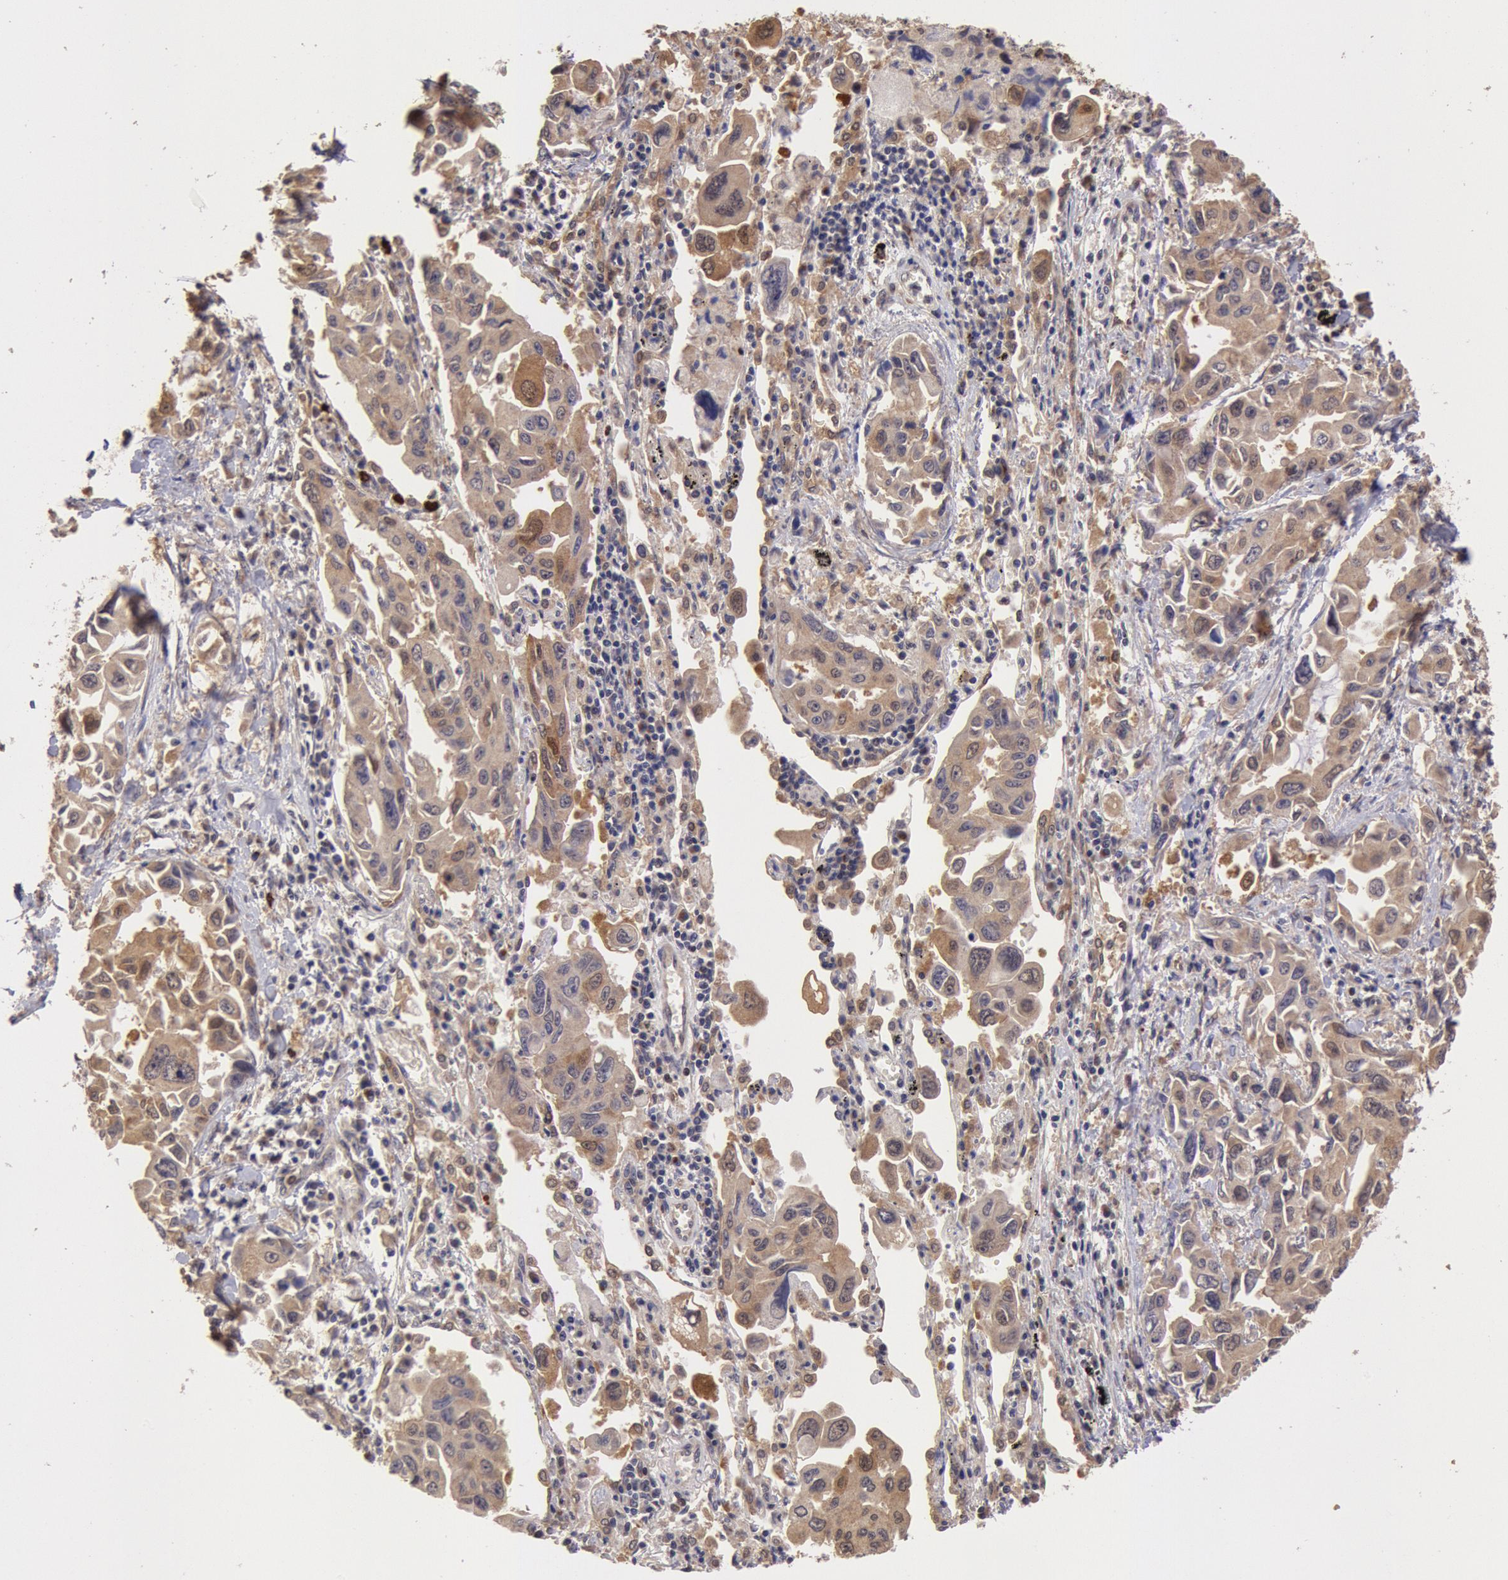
{"staining": {"intensity": "strong", "quantity": ">75%", "location": "cytoplasmic/membranous,nuclear"}, "tissue": "lung cancer", "cell_type": "Tumor cells", "image_type": "cancer", "snomed": [{"axis": "morphology", "description": "Adenocarcinoma, NOS"}, {"axis": "topography", "description": "Lung"}], "caption": "Human lung adenocarcinoma stained with a brown dye shows strong cytoplasmic/membranous and nuclear positive positivity in approximately >75% of tumor cells.", "gene": "COMT", "patient": {"sex": "male", "age": 64}}